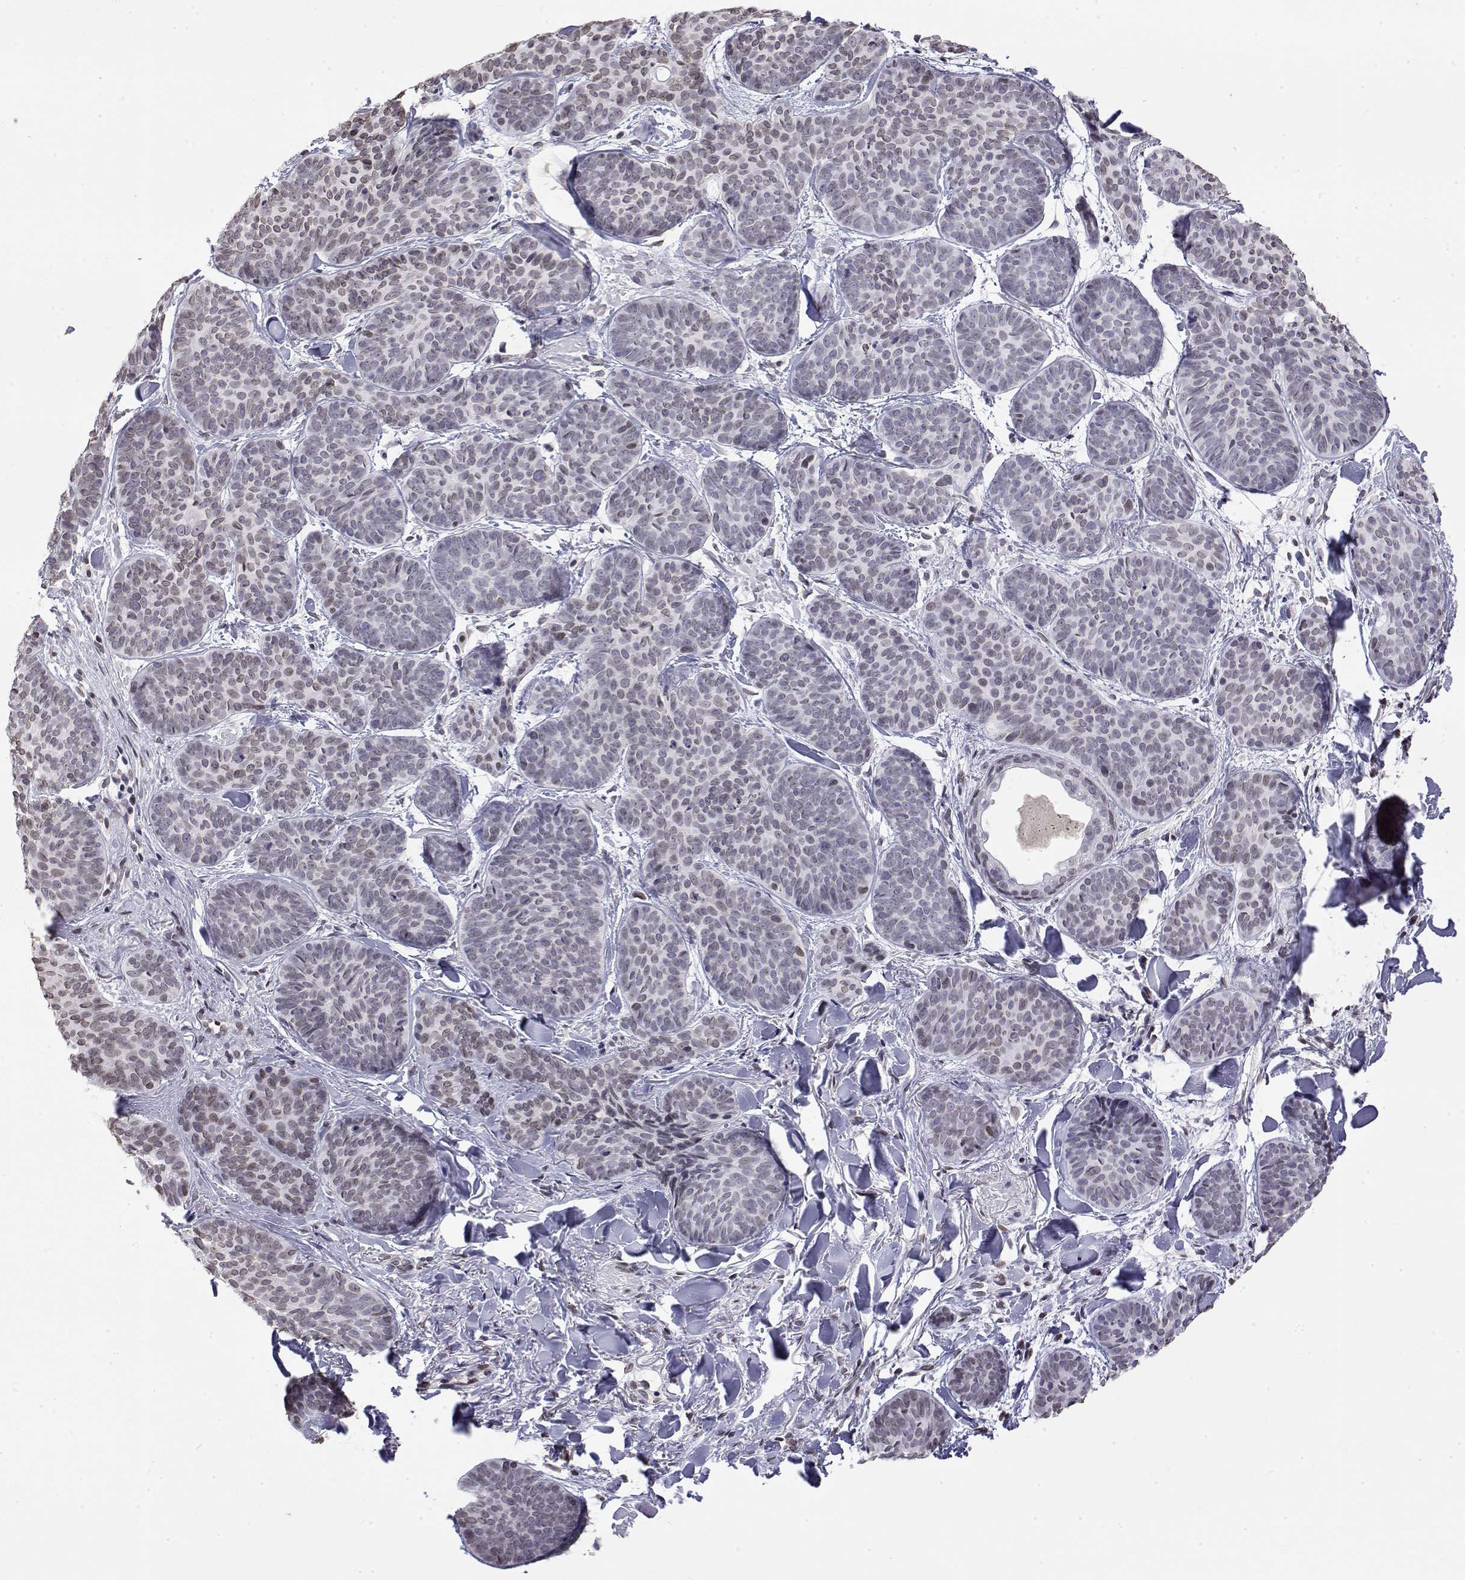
{"staining": {"intensity": "weak", "quantity": "<25%", "location": "nuclear"}, "tissue": "skin cancer", "cell_type": "Tumor cells", "image_type": "cancer", "snomed": [{"axis": "morphology", "description": "Basal cell carcinoma"}, {"axis": "topography", "description": "Skin"}], "caption": "The image shows no staining of tumor cells in basal cell carcinoma (skin). (DAB IHC visualized using brightfield microscopy, high magnification).", "gene": "ZNF532", "patient": {"sex": "female", "age": 82}}